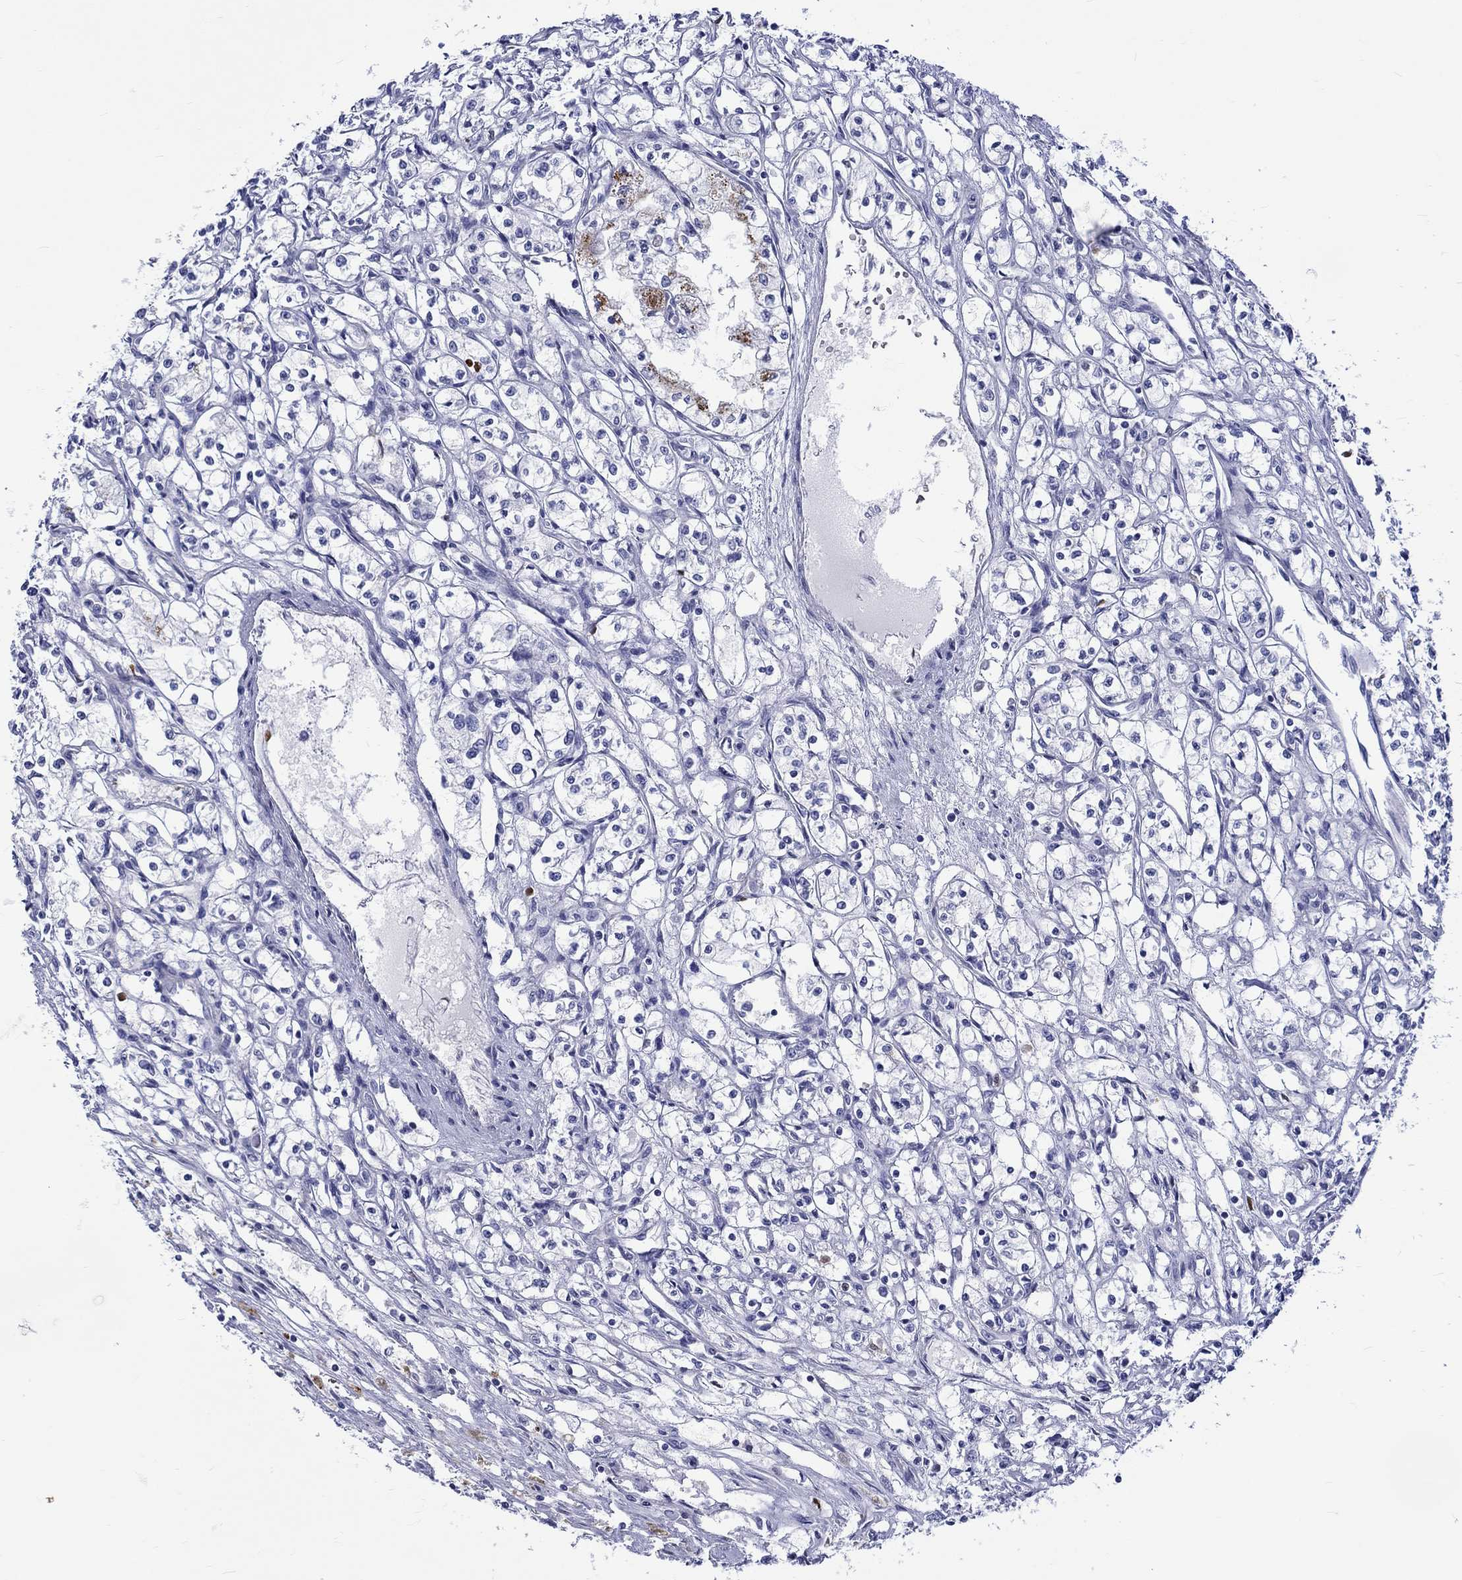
{"staining": {"intensity": "negative", "quantity": "none", "location": "none"}, "tissue": "renal cancer", "cell_type": "Tumor cells", "image_type": "cancer", "snomed": [{"axis": "morphology", "description": "Adenocarcinoma, NOS"}, {"axis": "topography", "description": "Kidney"}], "caption": "This photomicrograph is of renal cancer (adenocarcinoma) stained with IHC to label a protein in brown with the nuclei are counter-stained blue. There is no staining in tumor cells.", "gene": "SH2D7", "patient": {"sex": "male", "age": 56}}